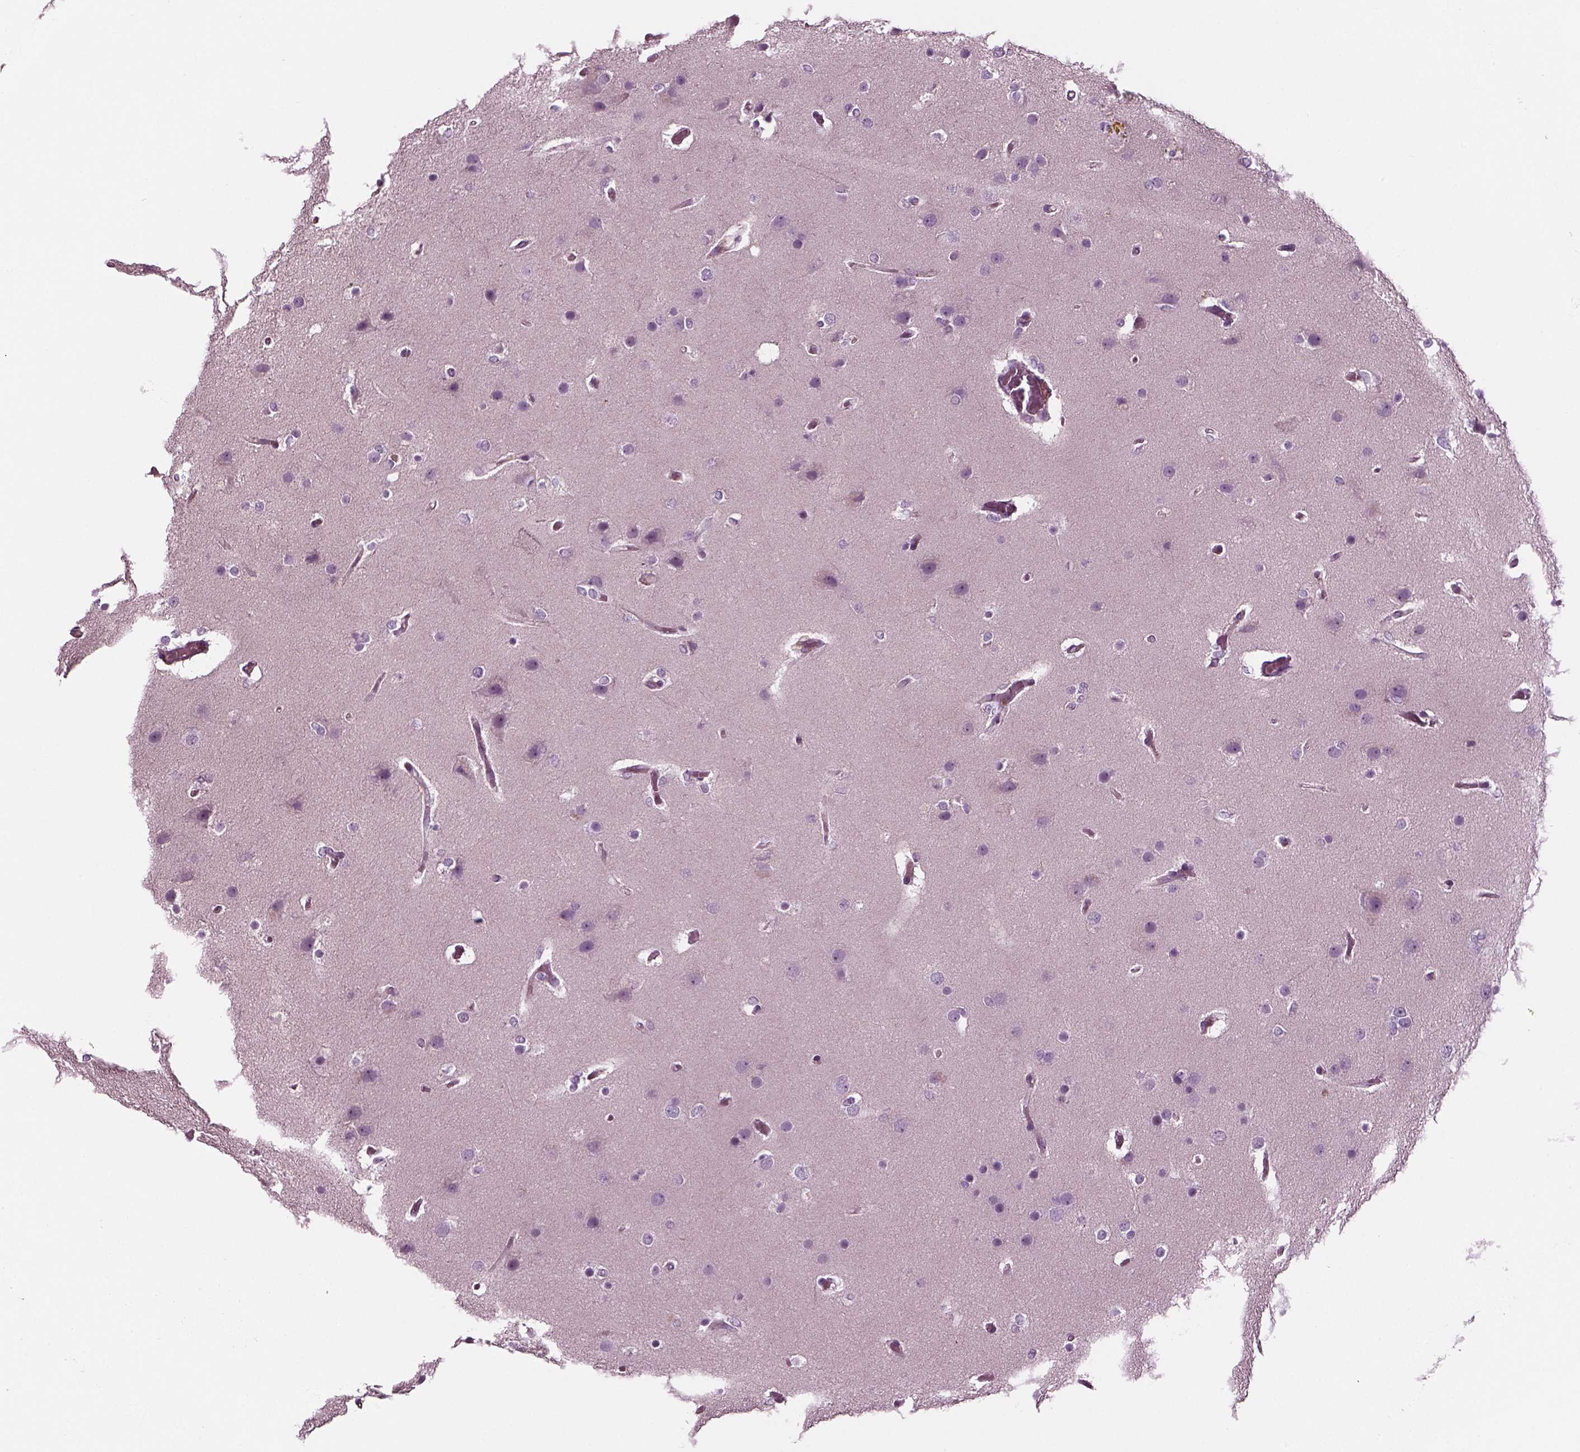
{"staining": {"intensity": "negative", "quantity": "none", "location": "none"}, "tissue": "glioma", "cell_type": "Tumor cells", "image_type": "cancer", "snomed": [{"axis": "morphology", "description": "Glioma, malignant, High grade"}, {"axis": "topography", "description": "Brain"}], "caption": "IHC photomicrograph of neoplastic tissue: human glioma stained with DAB demonstrates no significant protein positivity in tumor cells.", "gene": "SLC2A3", "patient": {"sex": "female", "age": 61}}